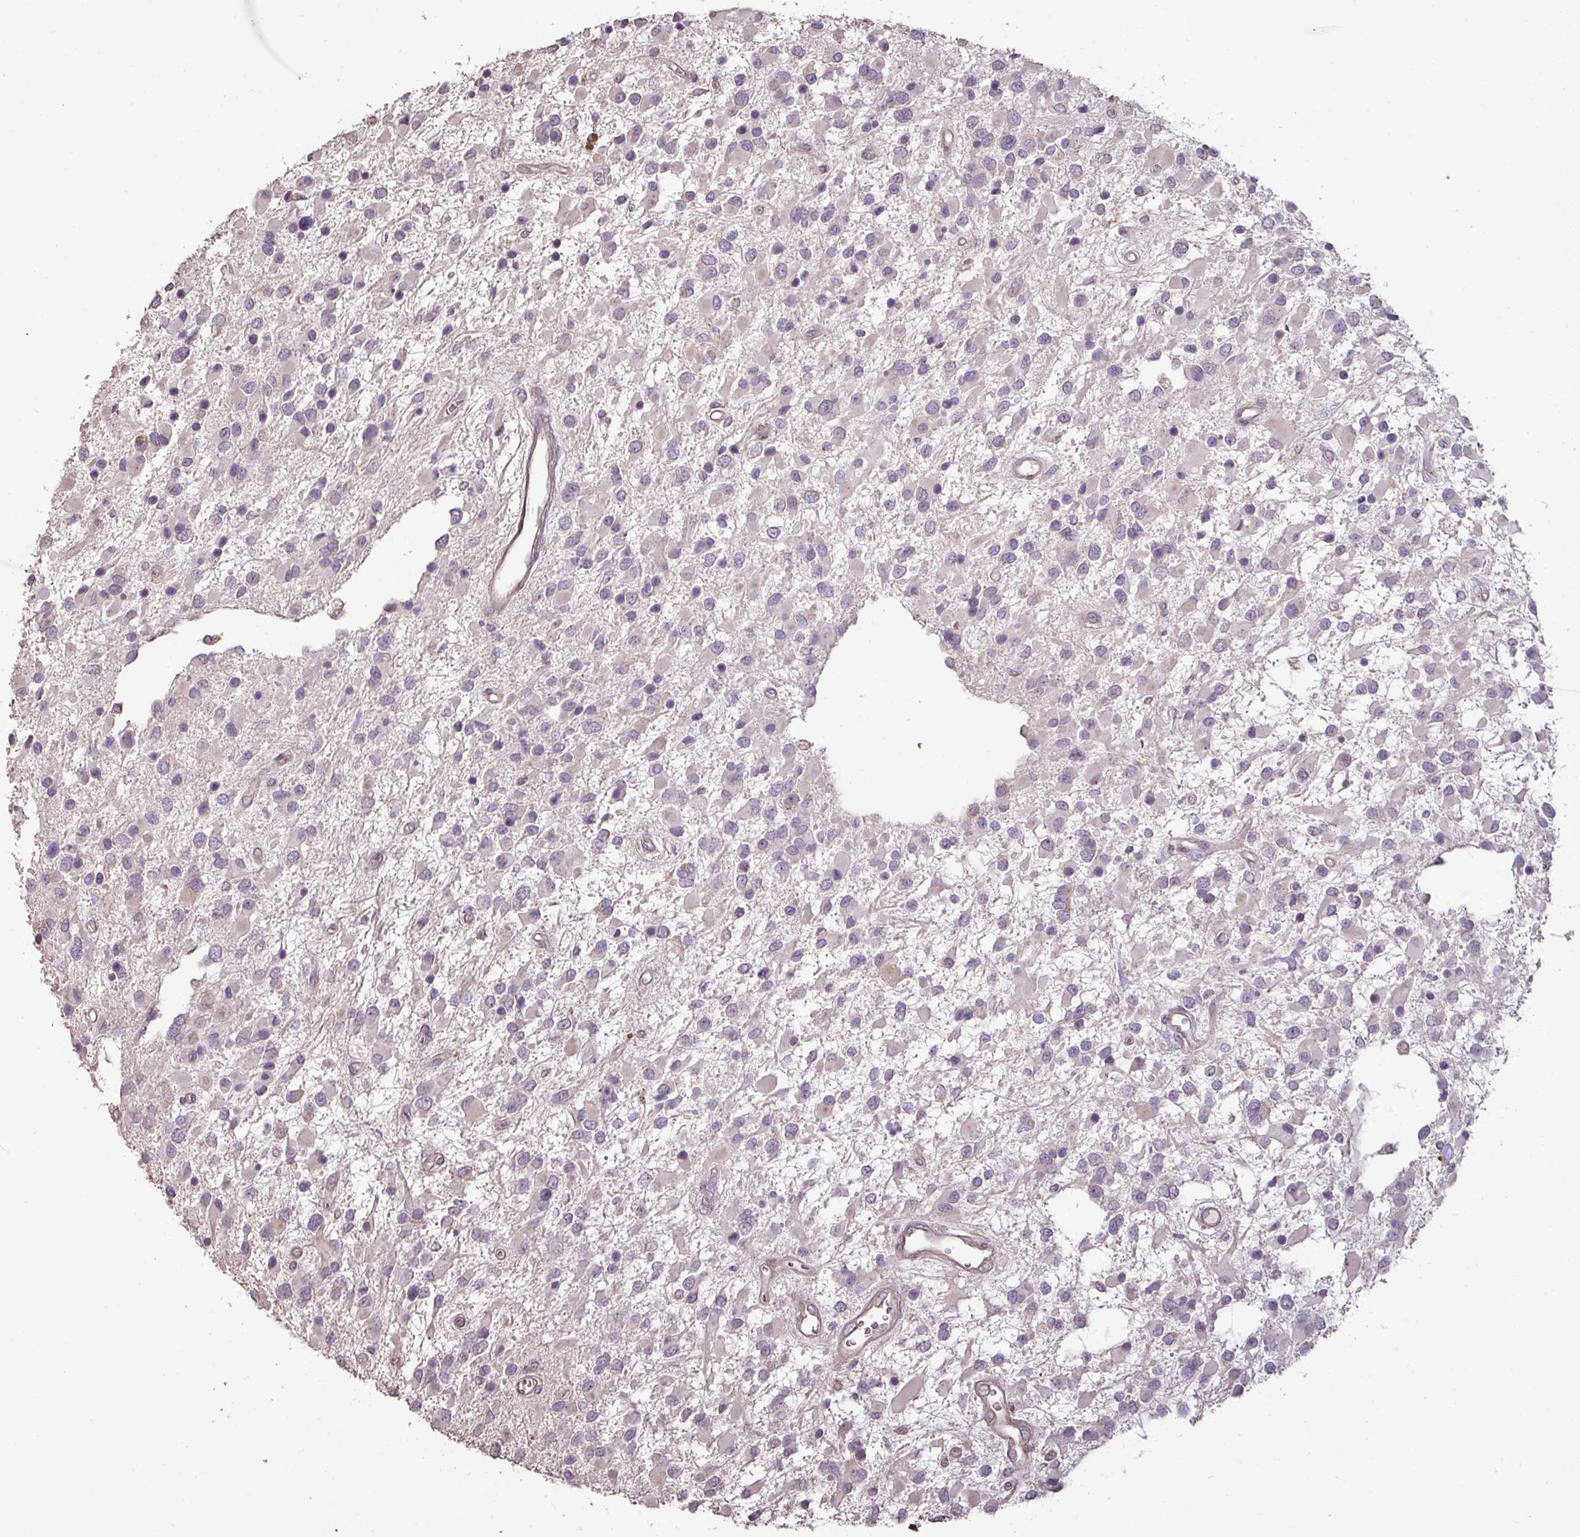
{"staining": {"intensity": "negative", "quantity": "none", "location": "none"}, "tissue": "glioma", "cell_type": "Tumor cells", "image_type": "cancer", "snomed": [{"axis": "morphology", "description": "Glioma, malignant, High grade"}, {"axis": "topography", "description": "Brain"}], "caption": "Tumor cells are negative for protein expression in human high-grade glioma (malignant).", "gene": "CXCR5", "patient": {"sex": "male", "age": 53}}